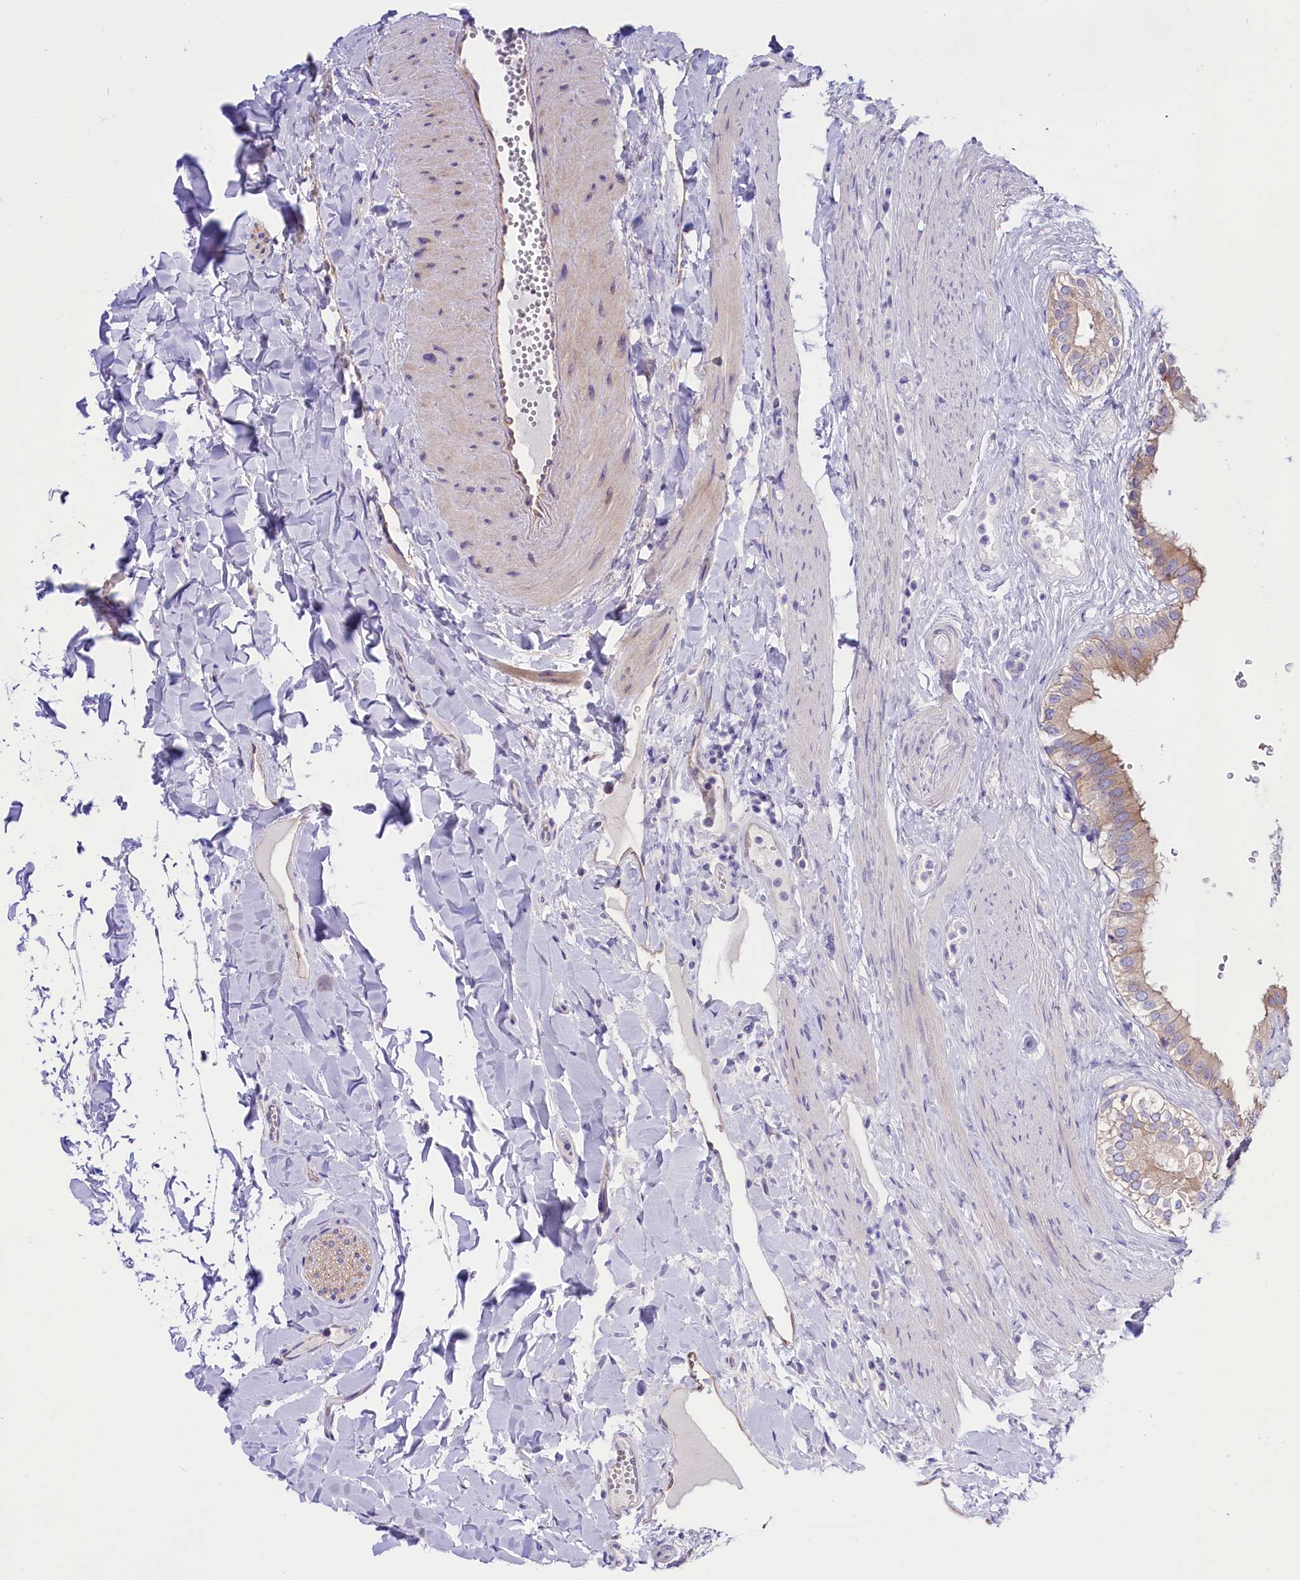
{"staining": {"intensity": "moderate", "quantity": "25%-75%", "location": "cytoplasmic/membranous"}, "tissue": "gallbladder", "cell_type": "Glandular cells", "image_type": "normal", "snomed": [{"axis": "morphology", "description": "Normal tissue, NOS"}, {"axis": "topography", "description": "Gallbladder"}], "caption": "Protein staining demonstrates moderate cytoplasmic/membranous staining in approximately 25%-75% of glandular cells in unremarkable gallbladder. Immunohistochemistry (ihc) stains the protein in brown and the nuclei are stained blue.", "gene": "PPP1R13L", "patient": {"sex": "female", "age": 61}}